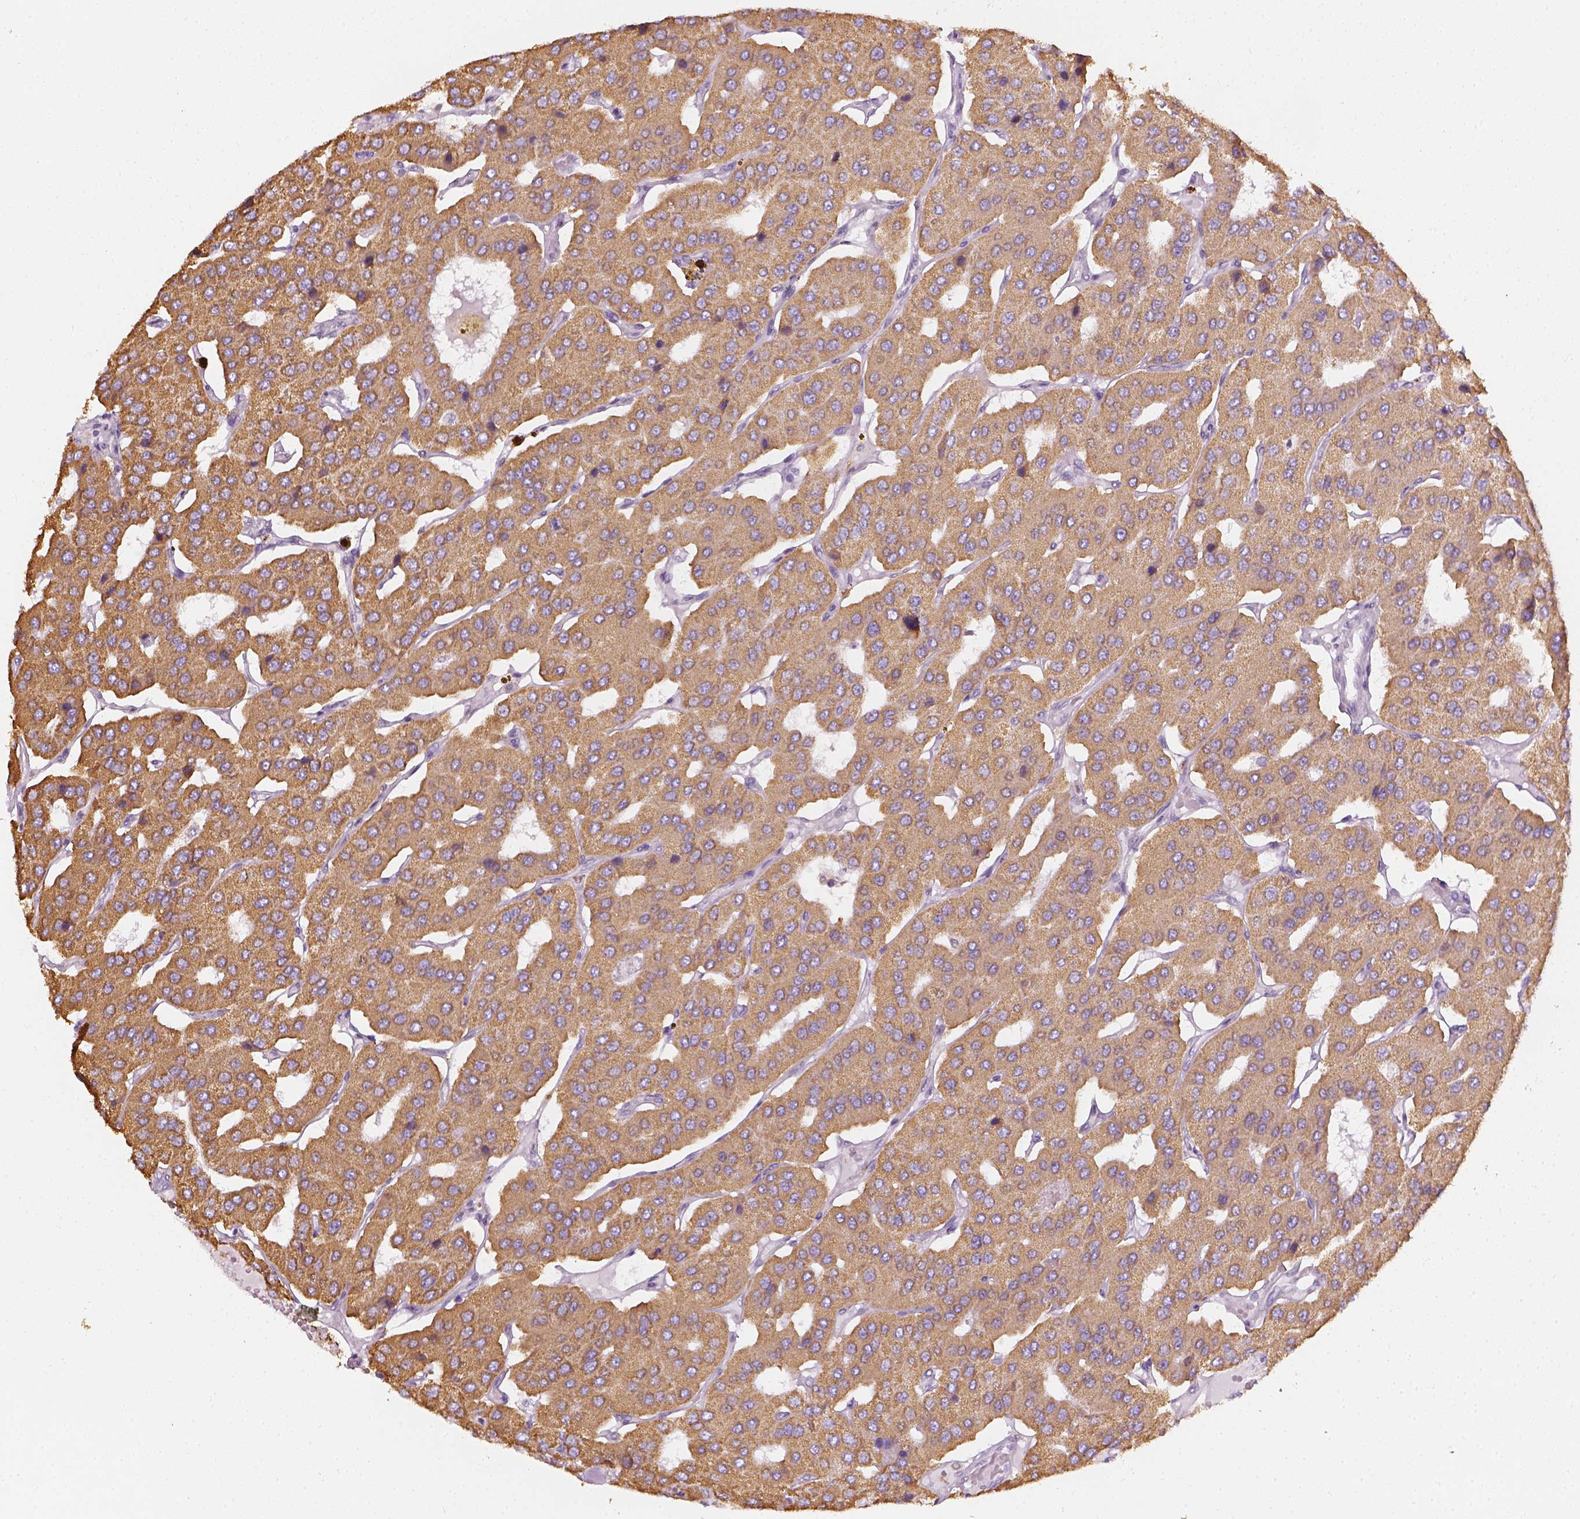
{"staining": {"intensity": "moderate", "quantity": ">75%", "location": "cytoplasmic/membranous"}, "tissue": "parathyroid gland", "cell_type": "Glandular cells", "image_type": "normal", "snomed": [{"axis": "morphology", "description": "Normal tissue, NOS"}, {"axis": "morphology", "description": "Adenoma, NOS"}, {"axis": "topography", "description": "Parathyroid gland"}], "caption": "A medium amount of moderate cytoplasmic/membranous expression is seen in approximately >75% of glandular cells in unremarkable parathyroid gland. (brown staining indicates protein expression, while blue staining denotes nuclei).", "gene": "AWAT2", "patient": {"sex": "female", "age": 86}}